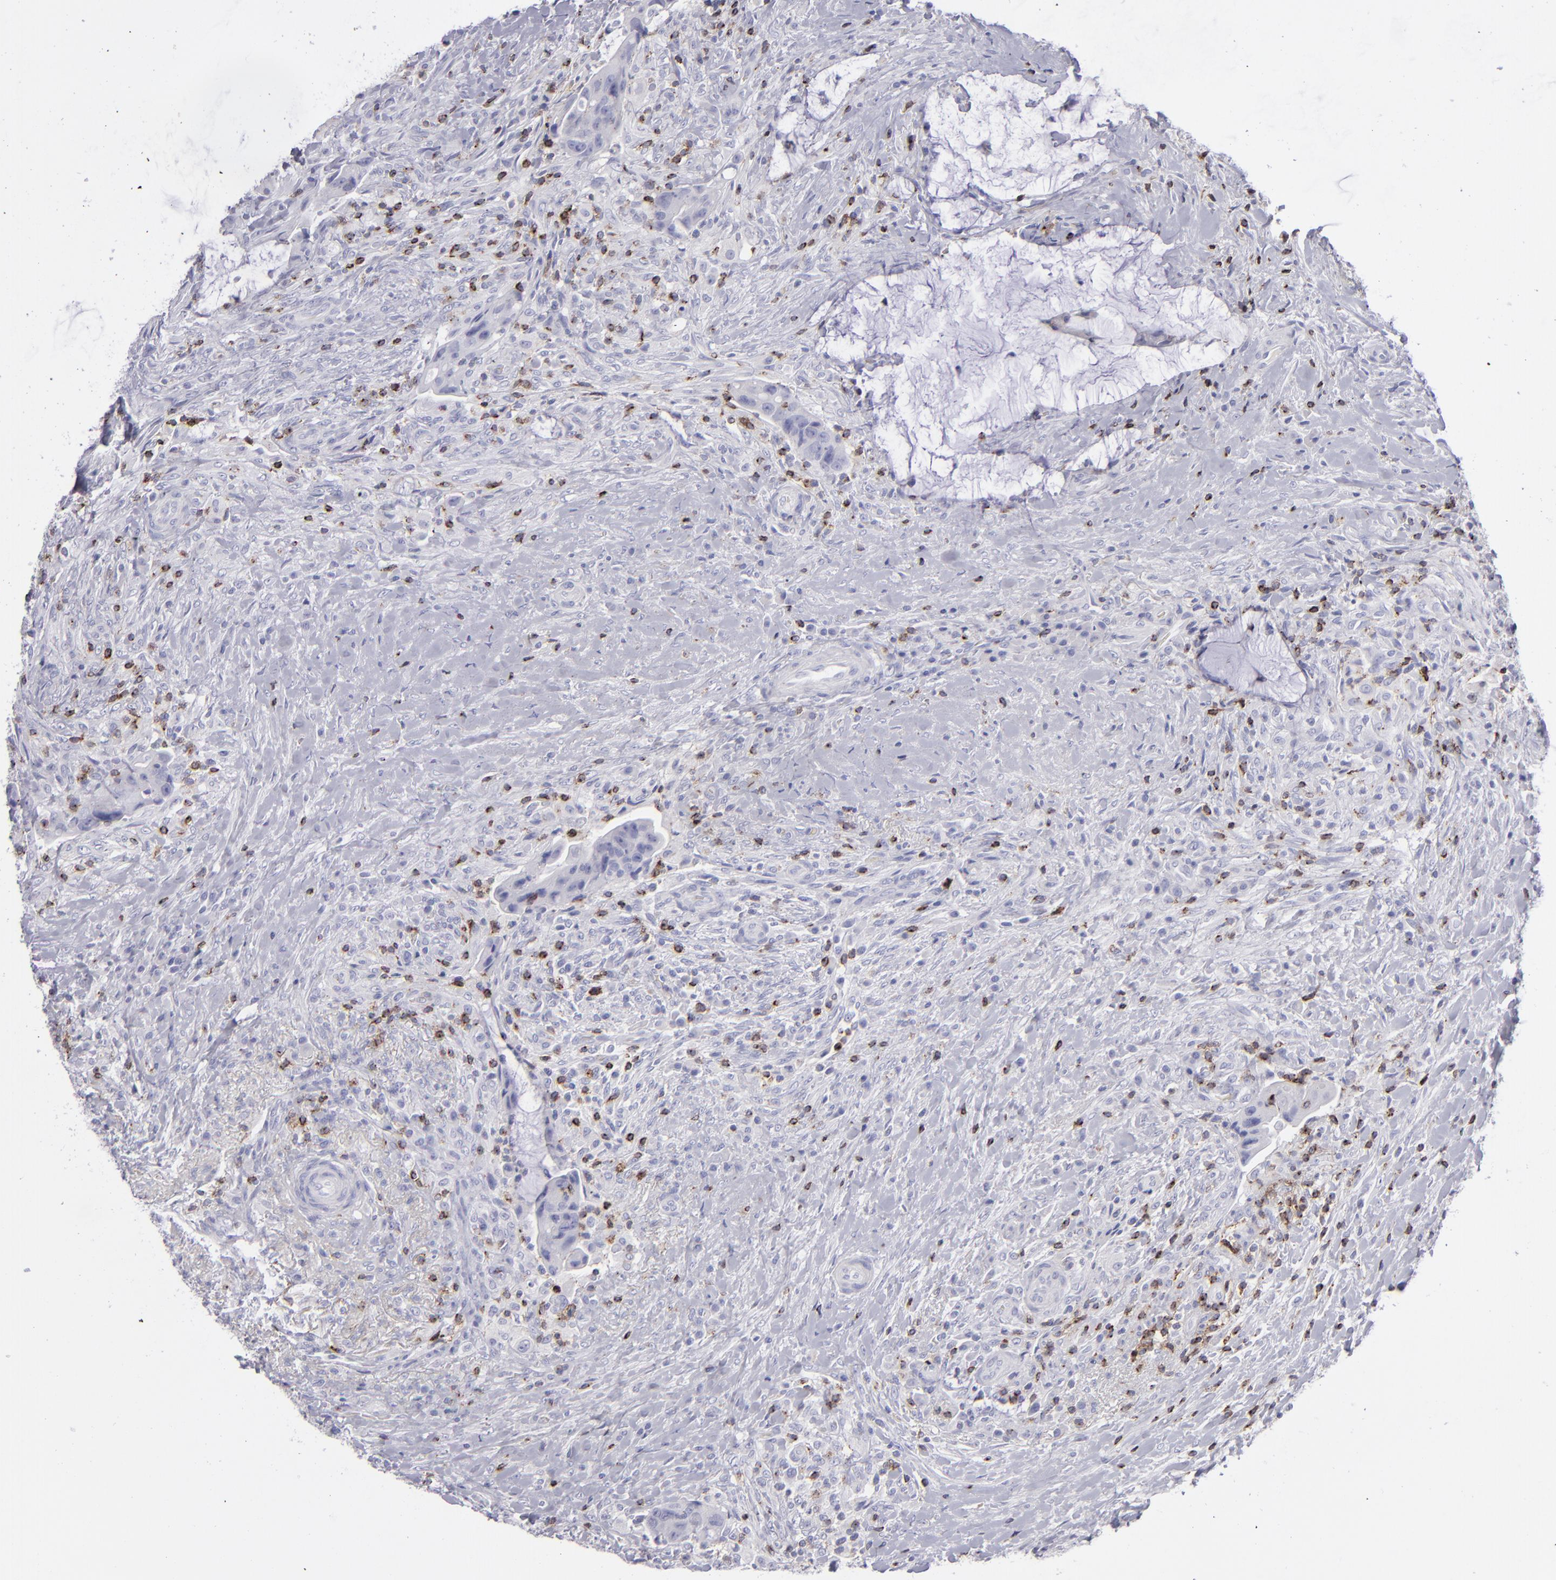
{"staining": {"intensity": "negative", "quantity": "none", "location": "none"}, "tissue": "colorectal cancer", "cell_type": "Tumor cells", "image_type": "cancer", "snomed": [{"axis": "morphology", "description": "Adenocarcinoma, NOS"}, {"axis": "topography", "description": "Rectum"}], "caption": "A photomicrograph of colorectal cancer (adenocarcinoma) stained for a protein demonstrates no brown staining in tumor cells.", "gene": "CD2", "patient": {"sex": "female", "age": 71}}